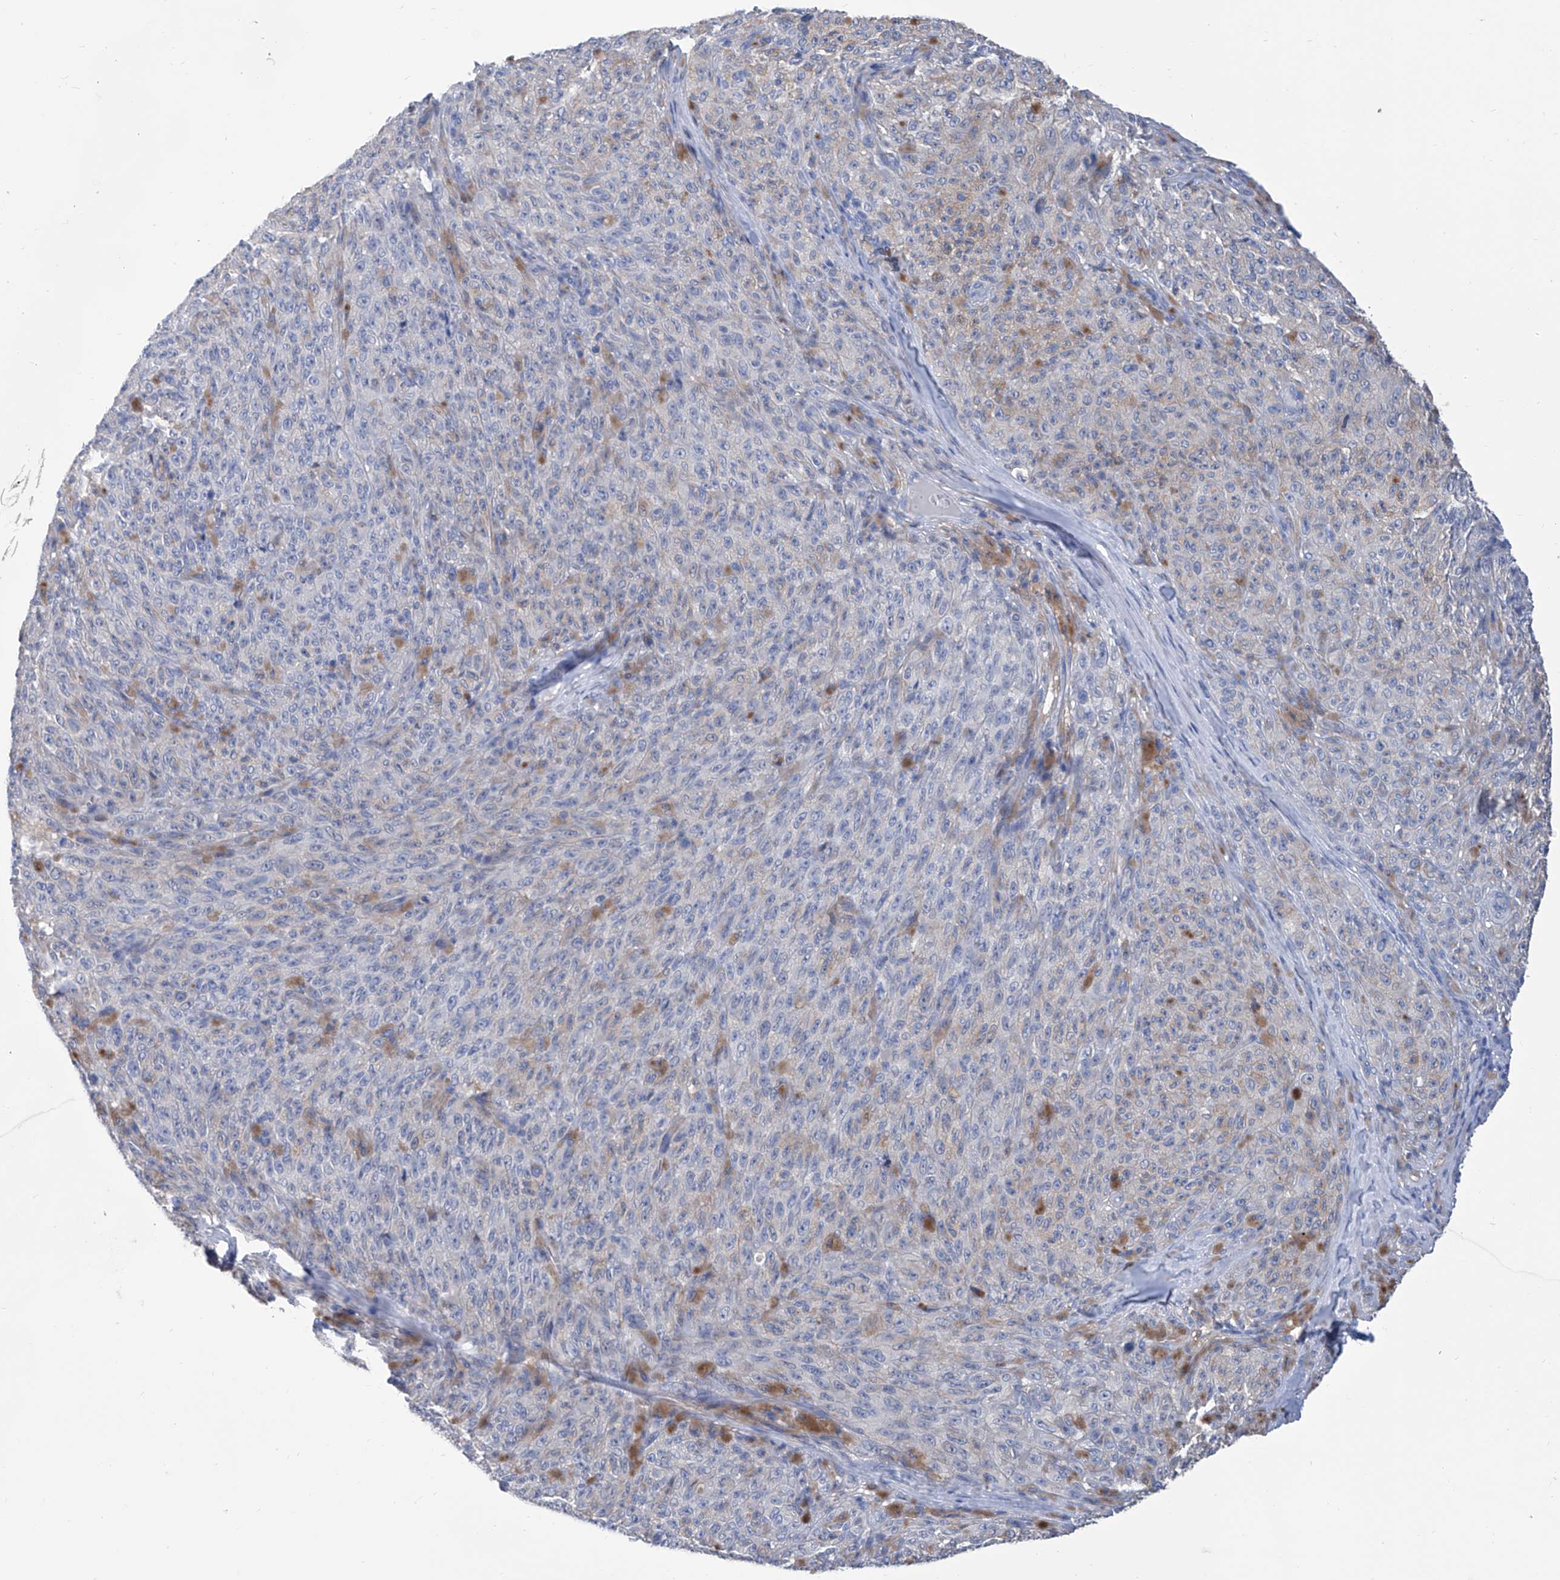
{"staining": {"intensity": "weak", "quantity": "<25%", "location": "cytoplasmic/membranous"}, "tissue": "melanoma", "cell_type": "Tumor cells", "image_type": "cancer", "snomed": [{"axis": "morphology", "description": "Malignant melanoma, NOS"}, {"axis": "topography", "description": "Skin"}], "caption": "An IHC image of malignant melanoma is shown. There is no staining in tumor cells of malignant melanoma. (IHC, brightfield microscopy, high magnification).", "gene": "SMS", "patient": {"sex": "female", "age": 82}}